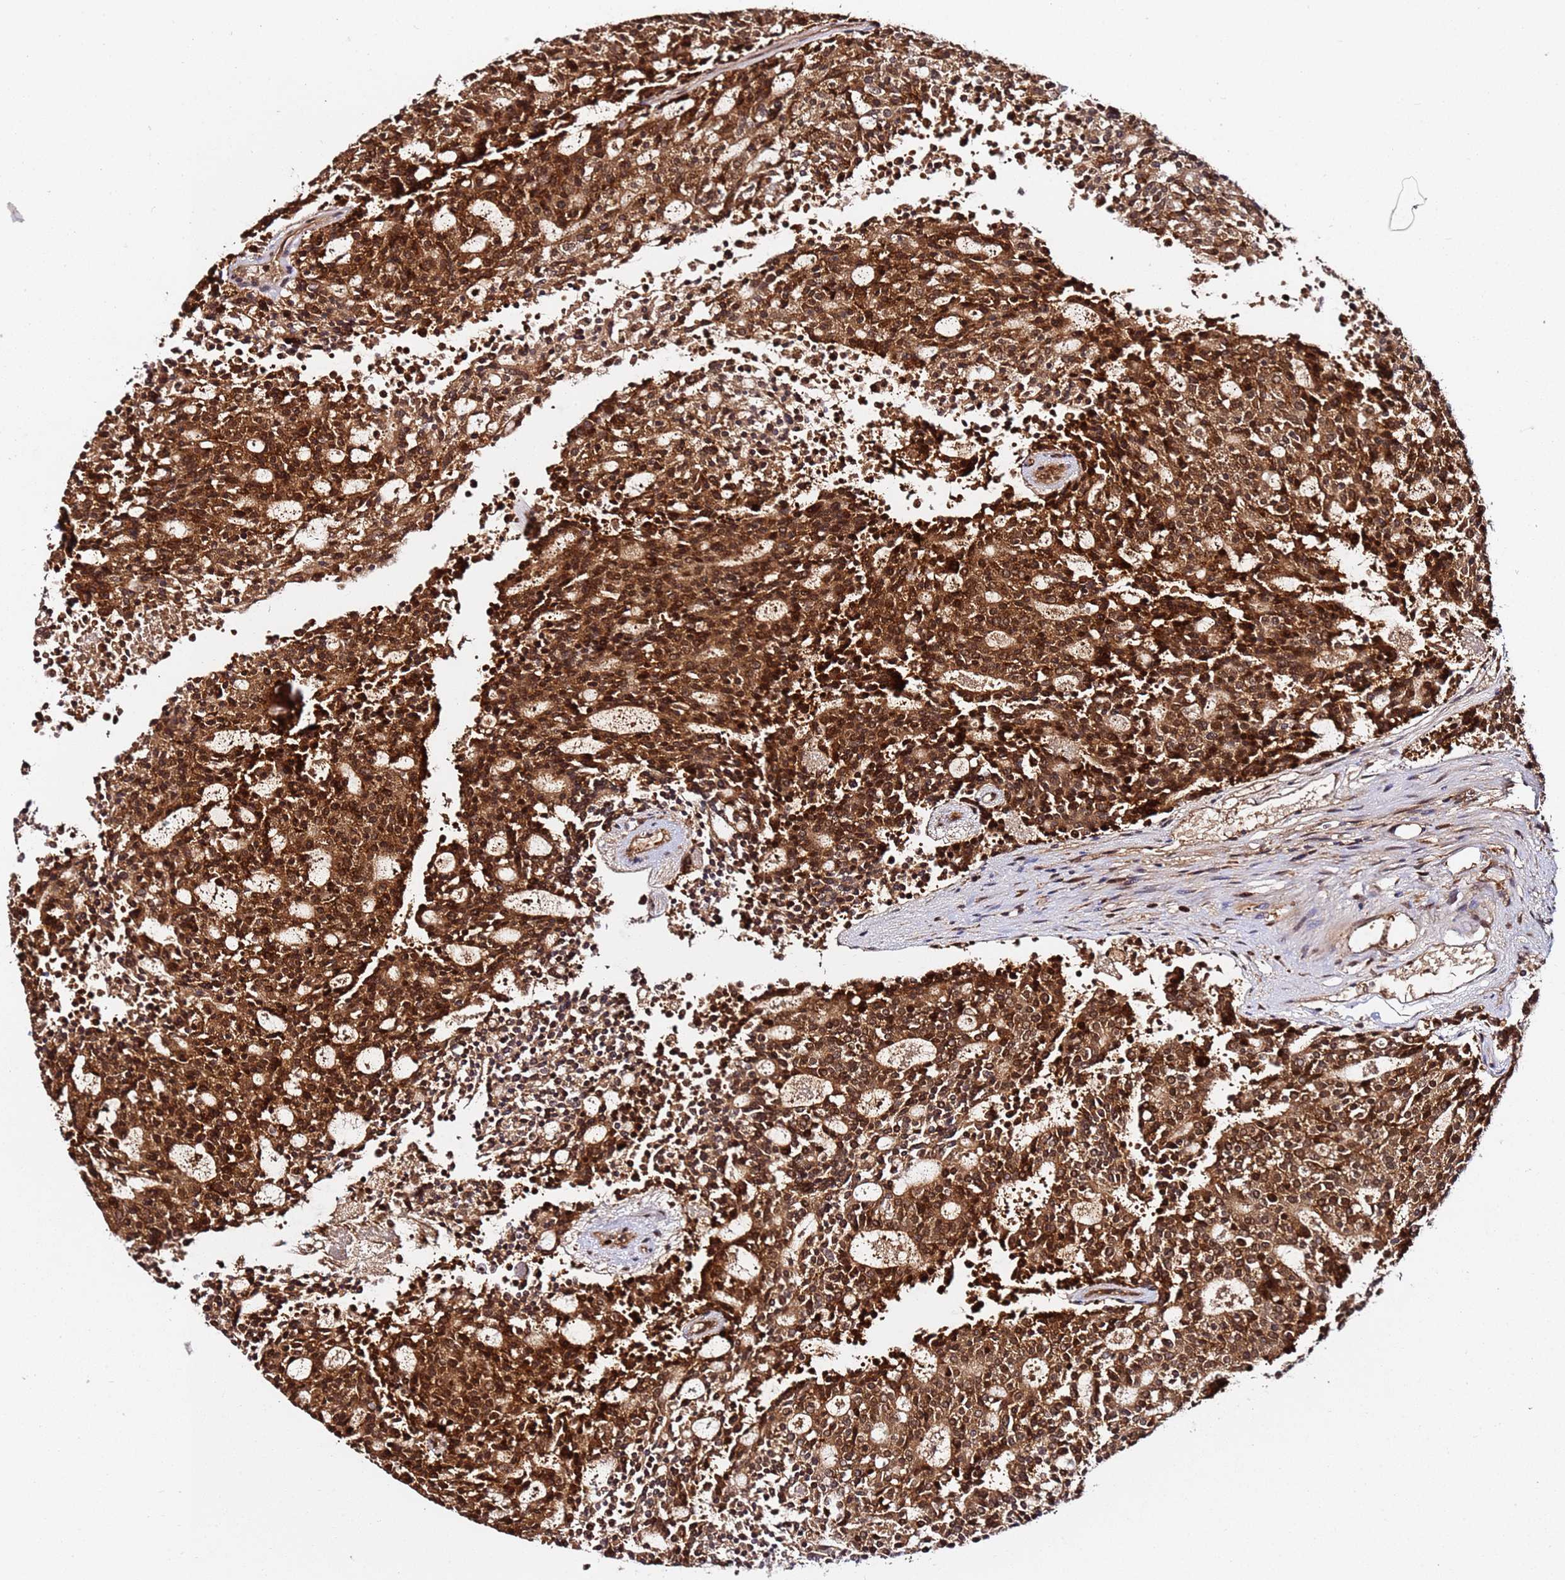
{"staining": {"intensity": "strong", "quantity": ">75%", "location": "cytoplasmic/membranous,nuclear"}, "tissue": "carcinoid", "cell_type": "Tumor cells", "image_type": "cancer", "snomed": [{"axis": "morphology", "description": "Carcinoid, malignant, NOS"}, {"axis": "topography", "description": "Pancreas"}], "caption": "IHC (DAB (3,3'-diaminobenzidine)) staining of carcinoid exhibits strong cytoplasmic/membranous and nuclear protein staining in about >75% of tumor cells.", "gene": "RGS18", "patient": {"sex": "female", "age": 54}}